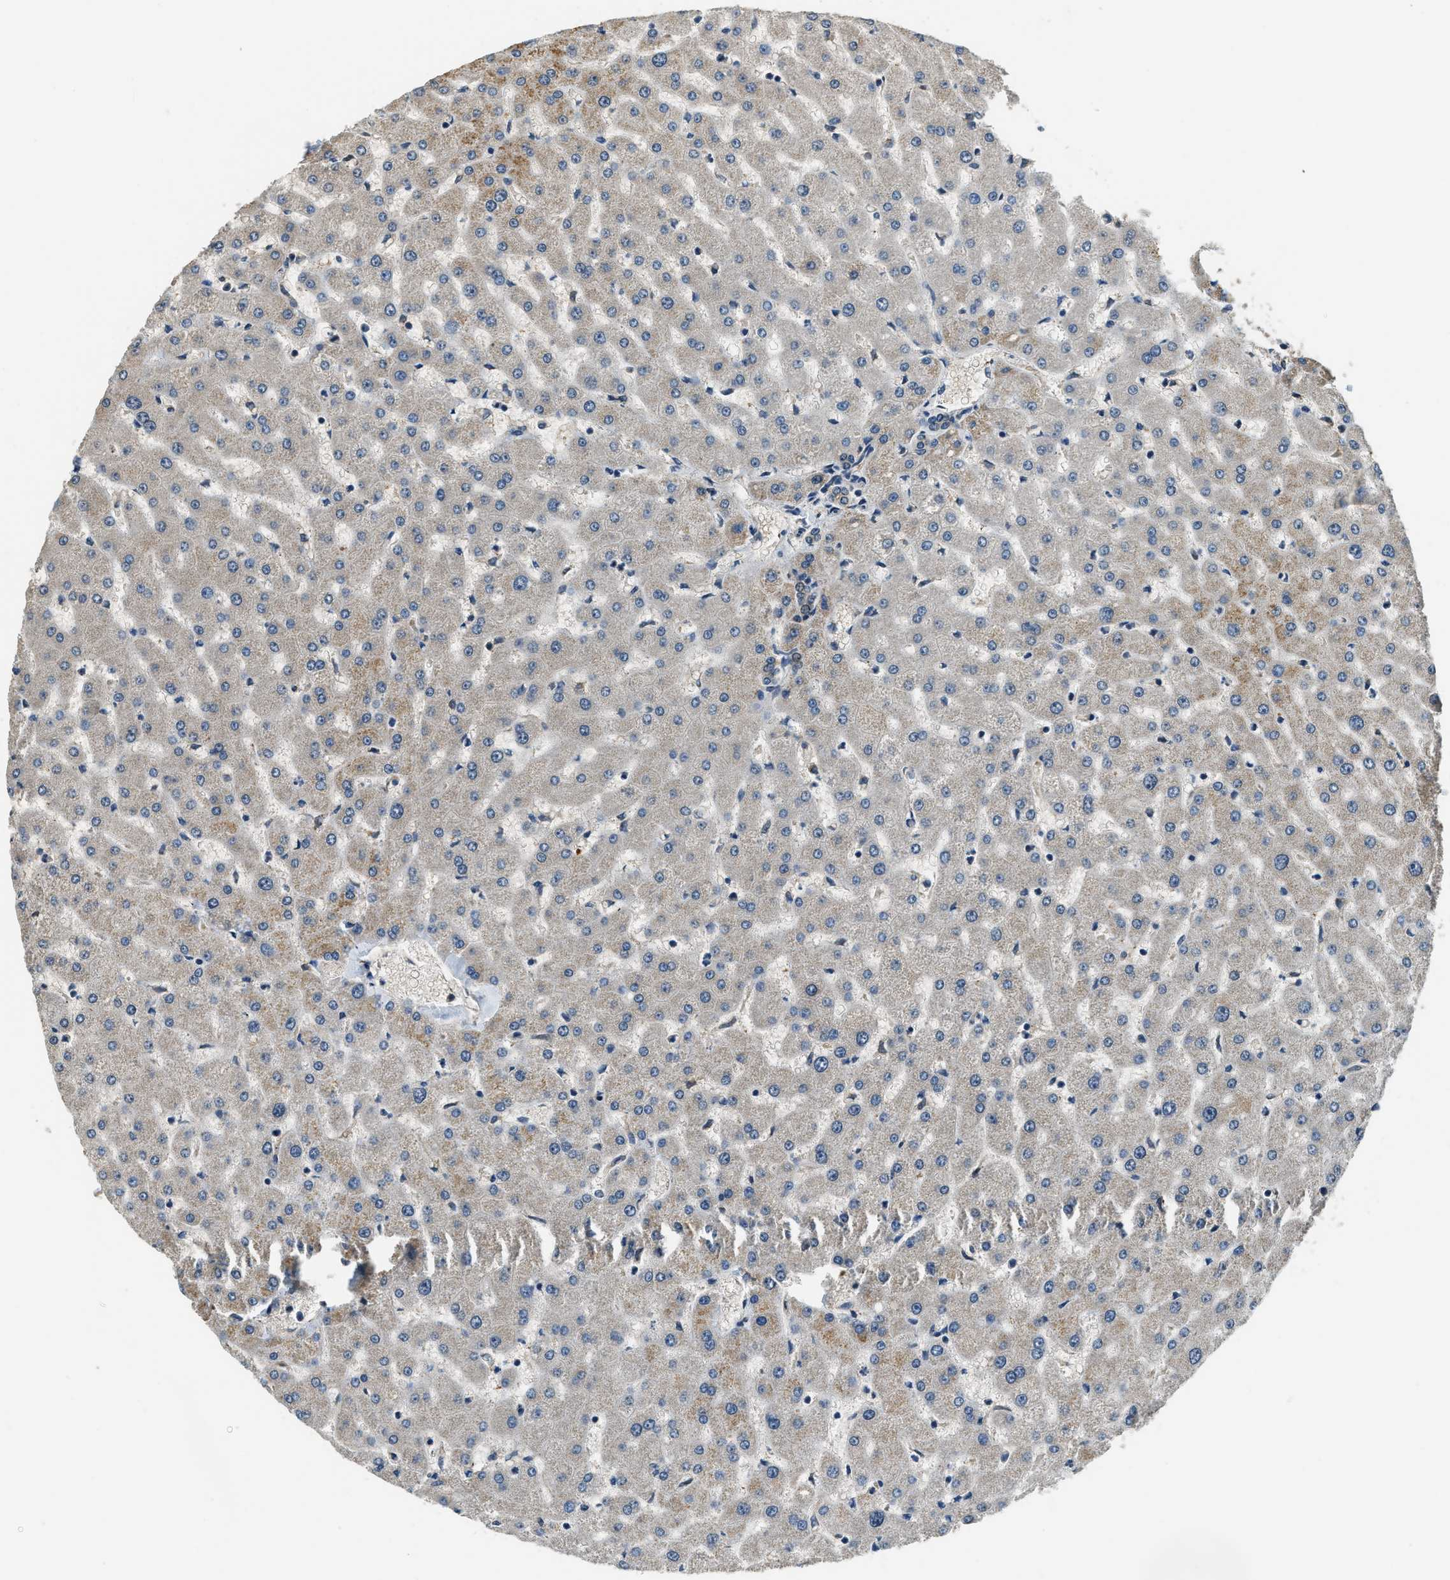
{"staining": {"intensity": "weak", "quantity": "25%-75%", "location": "cytoplasmic/membranous"}, "tissue": "liver", "cell_type": "Cholangiocytes", "image_type": "normal", "snomed": [{"axis": "morphology", "description": "Normal tissue, NOS"}, {"axis": "topography", "description": "Liver"}], "caption": "This is an image of immunohistochemistry (IHC) staining of unremarkable liver, which shows weak staining in the cytoplasmic/membranous of cholangiocytes.", "gene": "ALOX12", "patient": {"sex": "female", "age": 63}}